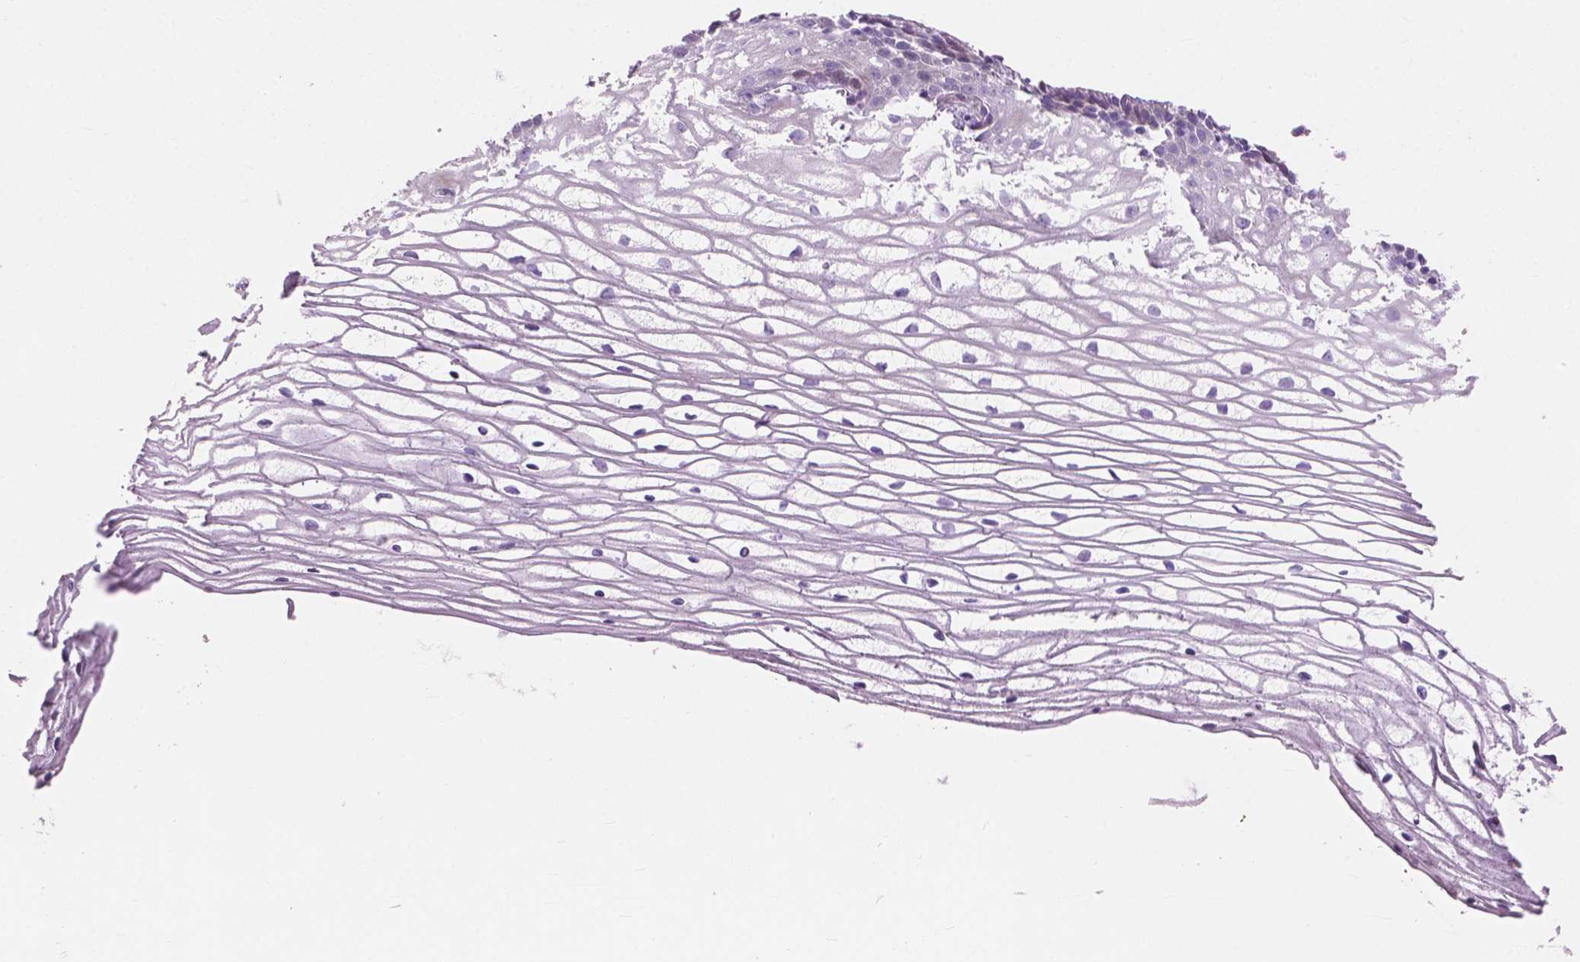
{"staining": {"intensity": "weak", "quantity": "<25%", "location": "cytoplasmic/membranous"}, "tissue": "cervix", "cell_type": "Glandular cells", "image_type": "normal", "snomed": [{"axis": "morphology", "description": "Normal tissue, NOS"}, {"axis": "topography", "description": "Cervix"}], "caption": "Human cervix stained for a protein using IHC reveals no staining in glandular cells.", "gene": "MORN1", "patient": {"sex": "female", "age": 40}}